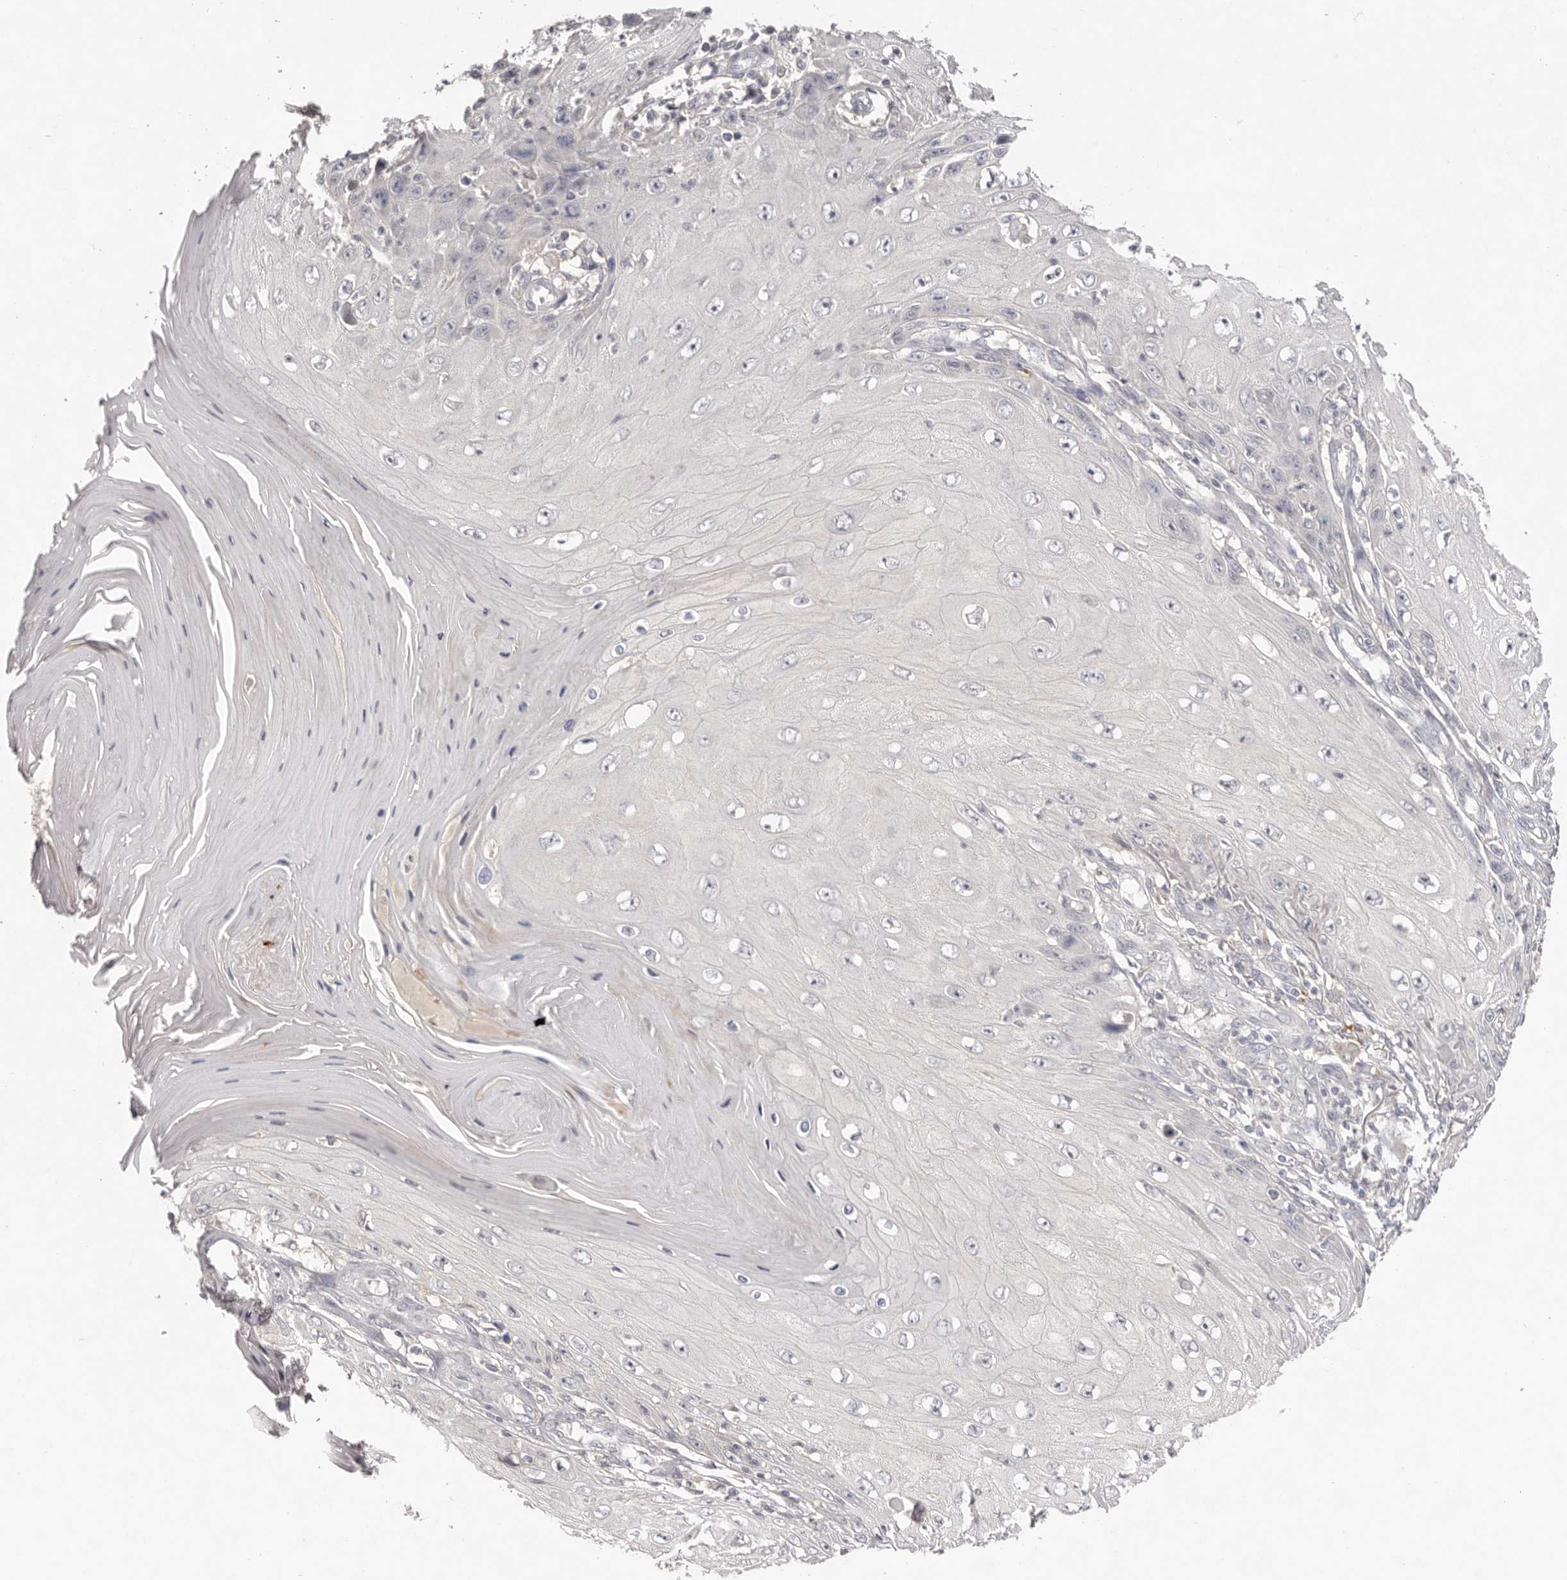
{"staining": {"intensity": "negative", "quantity": "none", "location": "none"}, "tissue": "skin cancer", "cell_type": "Tumor cells", "image_type": "cancer", "snomed": [{"axis": "morphology", "description": "Squamous cell carcinoma, NOS"}, {"axis": "topography", "description": "Skin"}], "caption": "Immunohistochemistry photomicrograph of squamous cell carcinoma (skin) stained for a protein (brown), which reveals no staining in tumor cells.", "gene": "SCUBE2", "patient": {"sex": "female", "age": 73}}